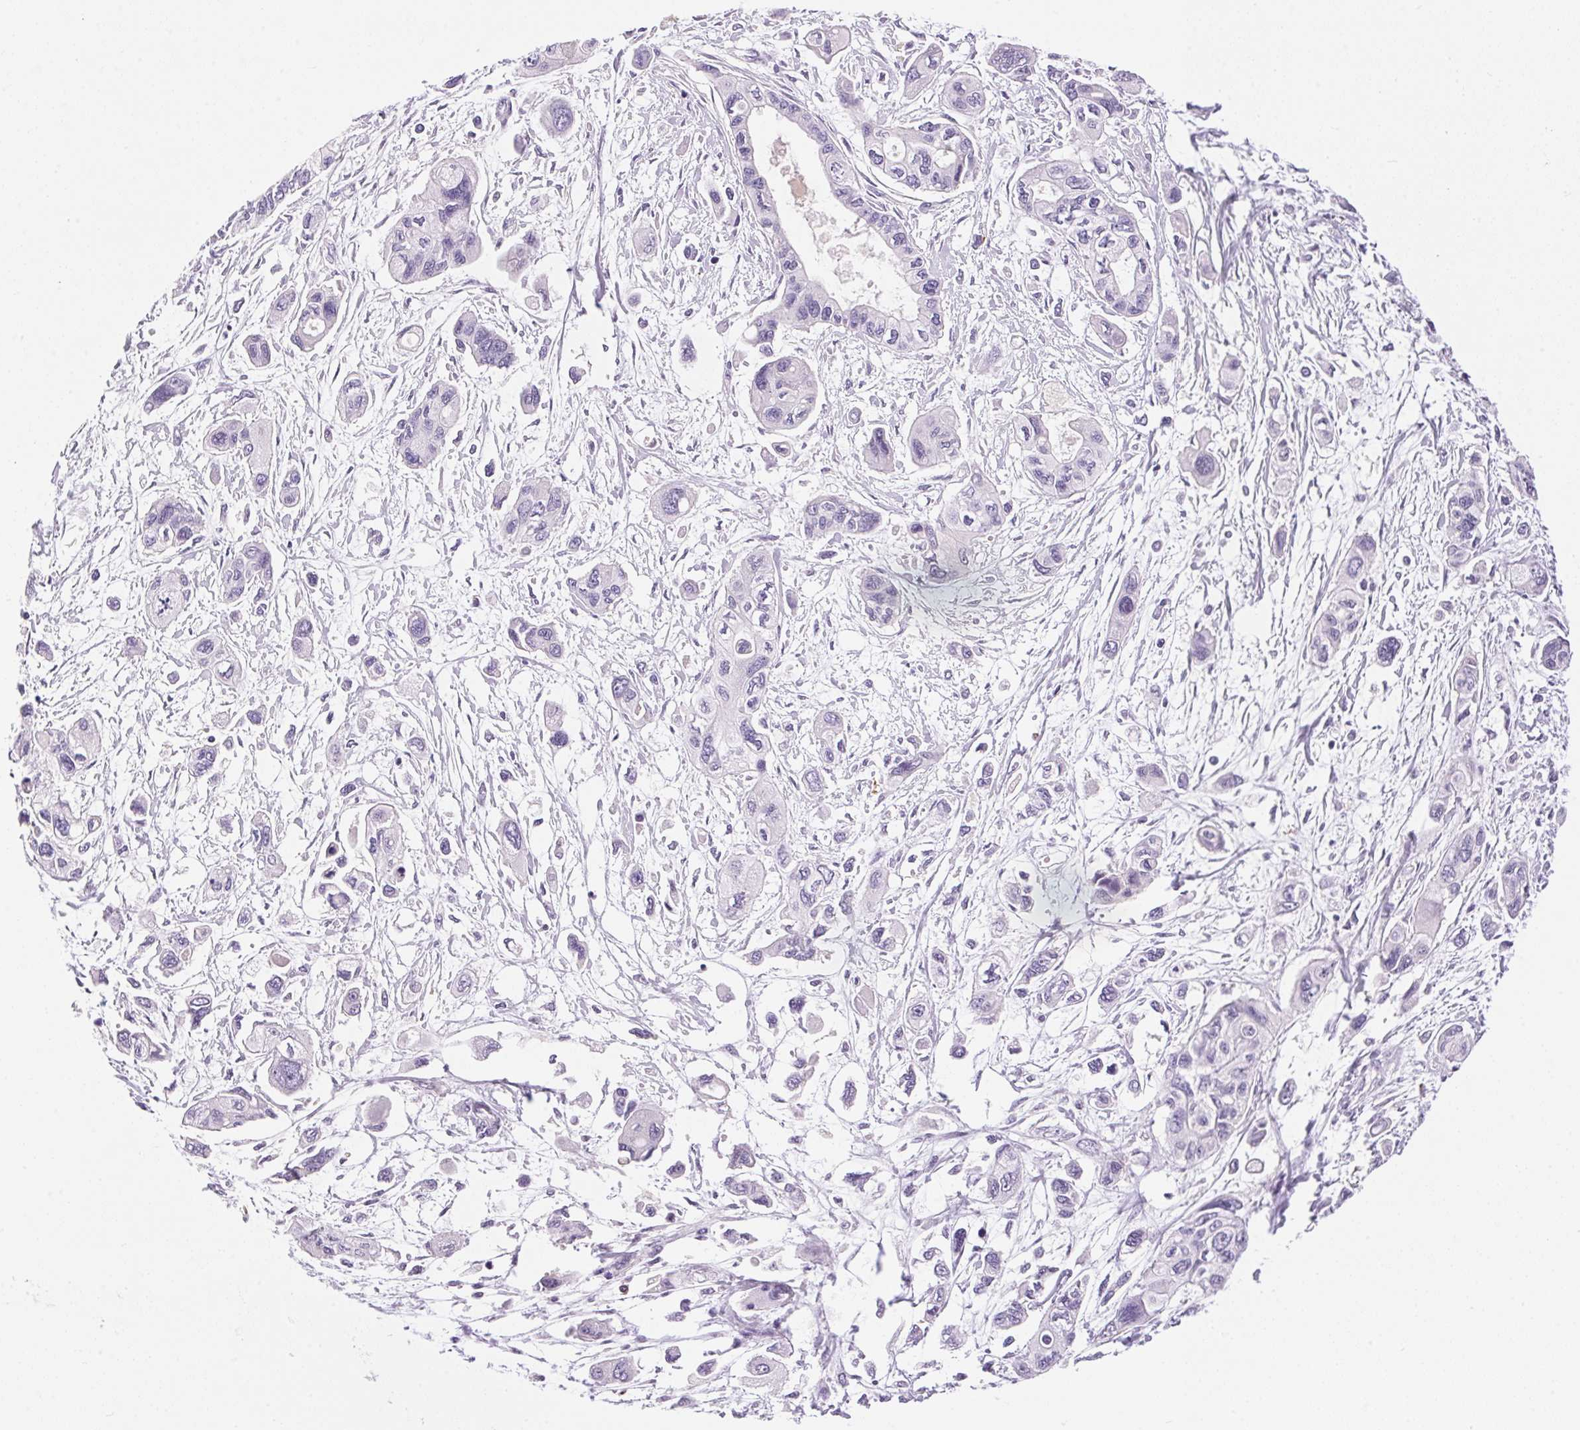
{"staining": {"intensity": "negative", "quantity": "none", "location": "none"}, "tissue": "pancreatic cancer", "cell_type": "Tumor cells", "image_type": "cancer", "snomed": [{"axis": "morphology", "description": "Adenocarcinoma, NOS"}, {"axis": "topography", "description": "Pancreas"}], "caption": "Tumor cells are negative for brown protein staining in pancreatic cancer (adenocarcinoma).", "gene": "PNLIPRP3", "patient": {"sex": "female", "age": 47}}